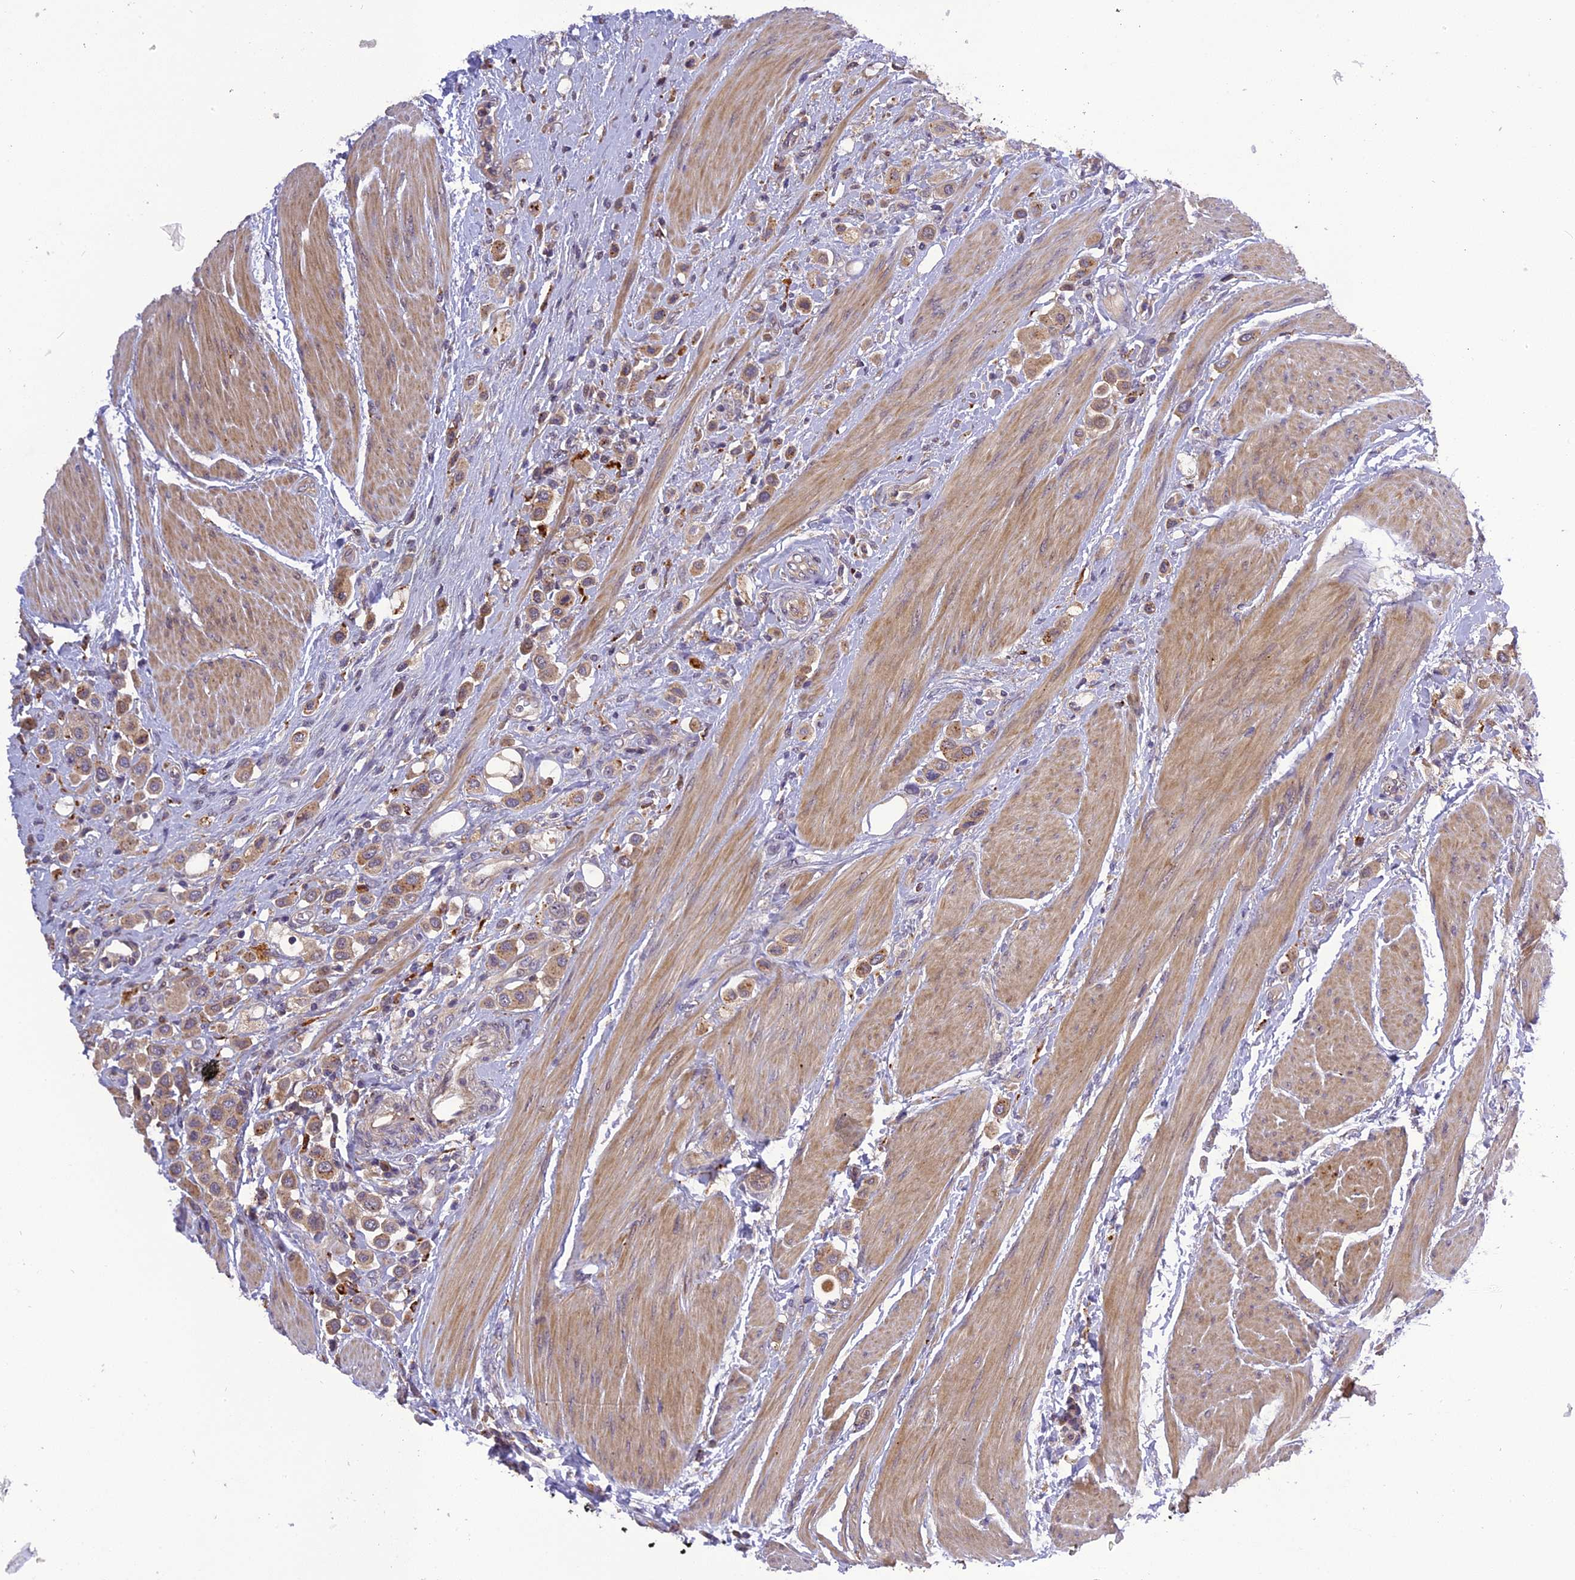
{"staining": {"intensity": "weak", "quantity": ">75%", "location": "cytoplasmic/membranous"}, "tissue": "urothelial cancer", "cell_type": "Tumor cells", "image_type": "cancer", "snomed": [{"axis": "morphology", "description": "Urothelial carcinoma, High grade"}, {"axis": "topography", "description": "Urinary bladder"}], "caption": "A brown stain shows weak cytoplasmic/membranous staining of a protein in urothelial carcinoma (high-grade) tumor cells.", "gene": "FNIP2", "patient": {"sex": "male", "age": 50}}